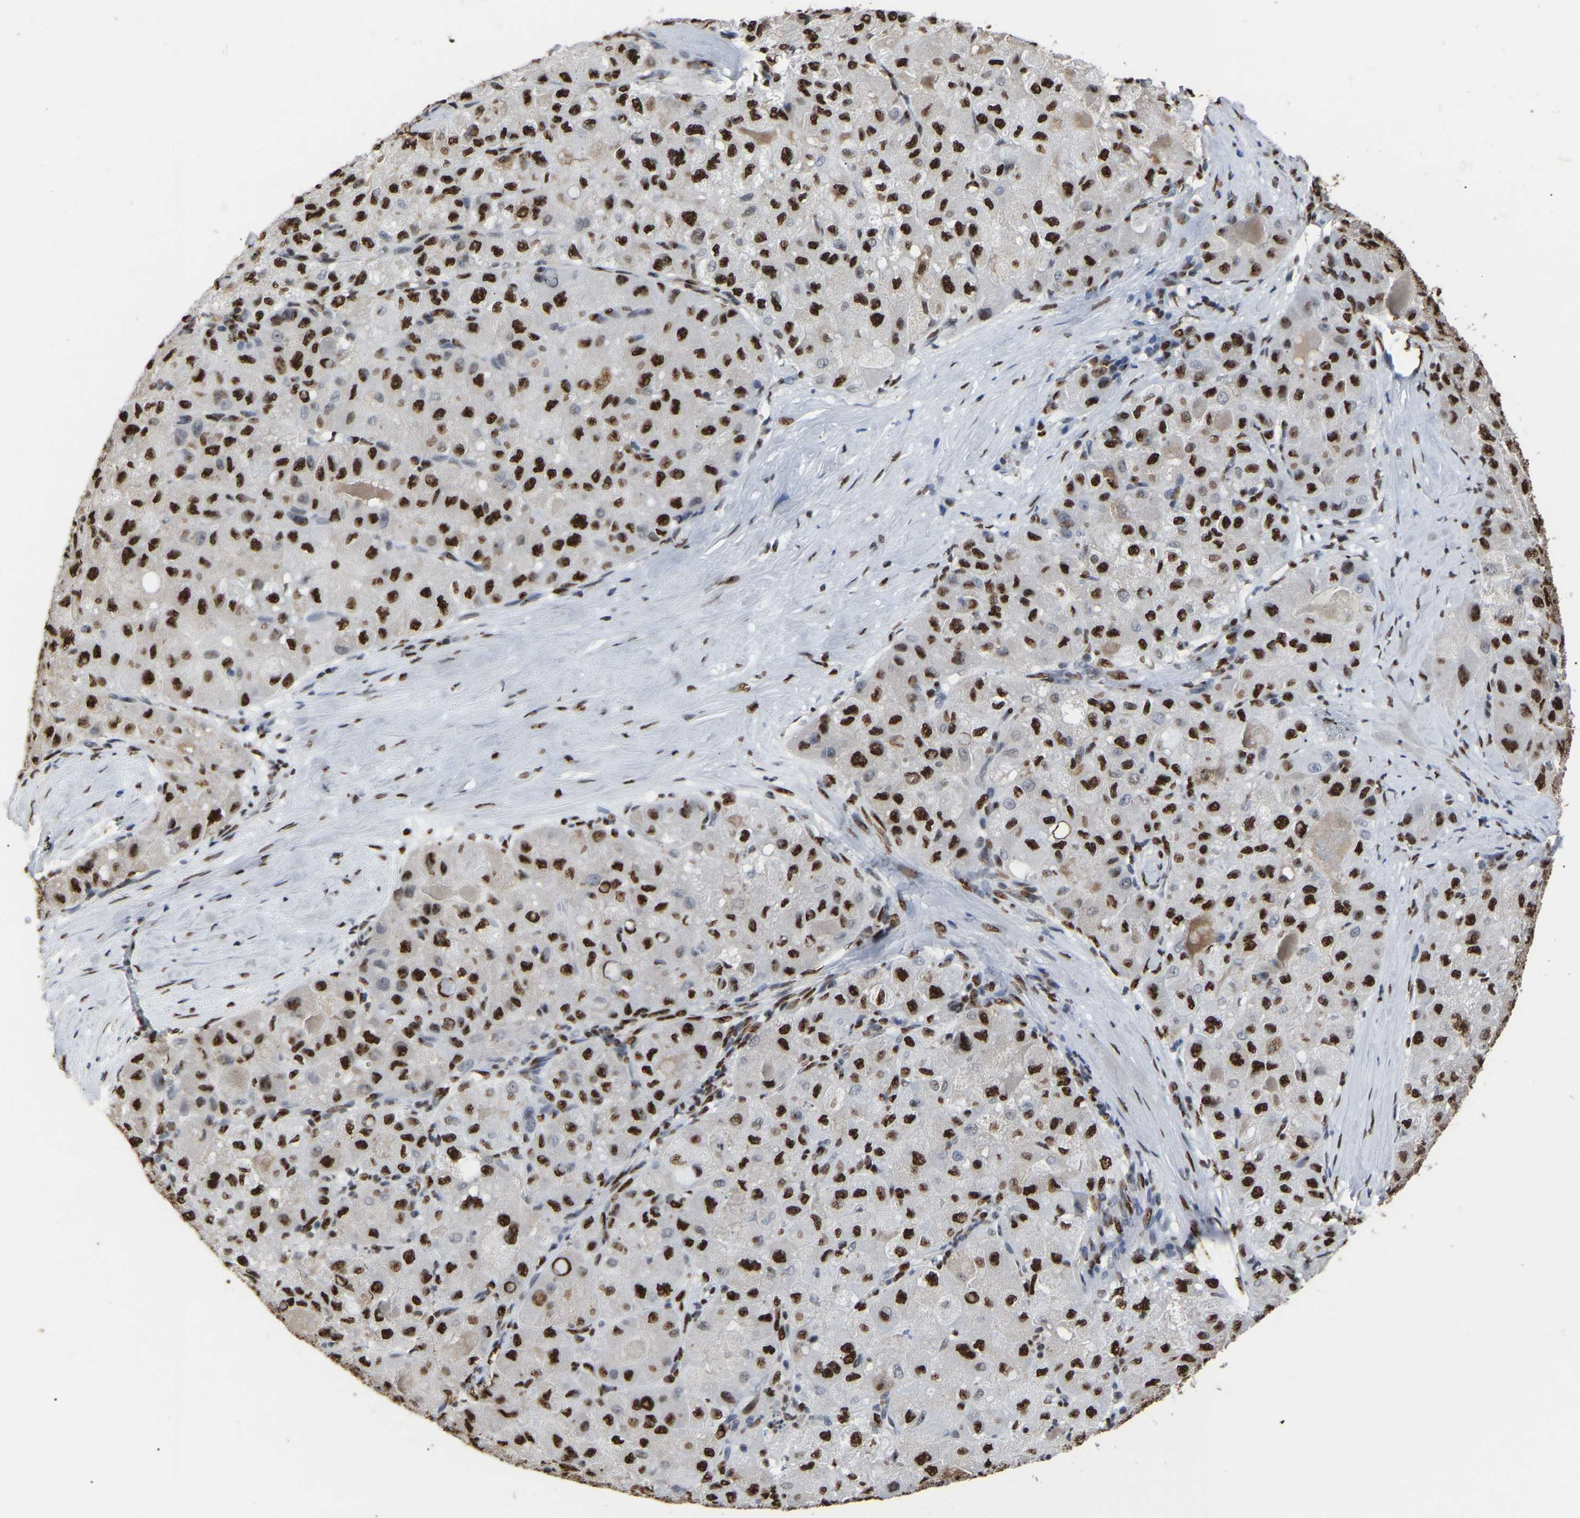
{"staining": {"intensity": "strong", "quantity": ">75%", "location": "nuclear"}, "tissue": "liver cancer", "cell_type": "Tumor cells", "image_type": "cancer", "snomed": [{"axis": "morphology", "description": "Carcinoma, Hepatocellular, NOS"}, {"axis": "topography", "description": "Liver"}], "caption": "This is a histology image of immunohistochemistry (IHC) staining of liver cancer (hepatocellular carcinoma), which shows strong expression in the nuclear of tumor cells.", "gene": "RBL2", "patient": {"sex": "male", "age": 80}}